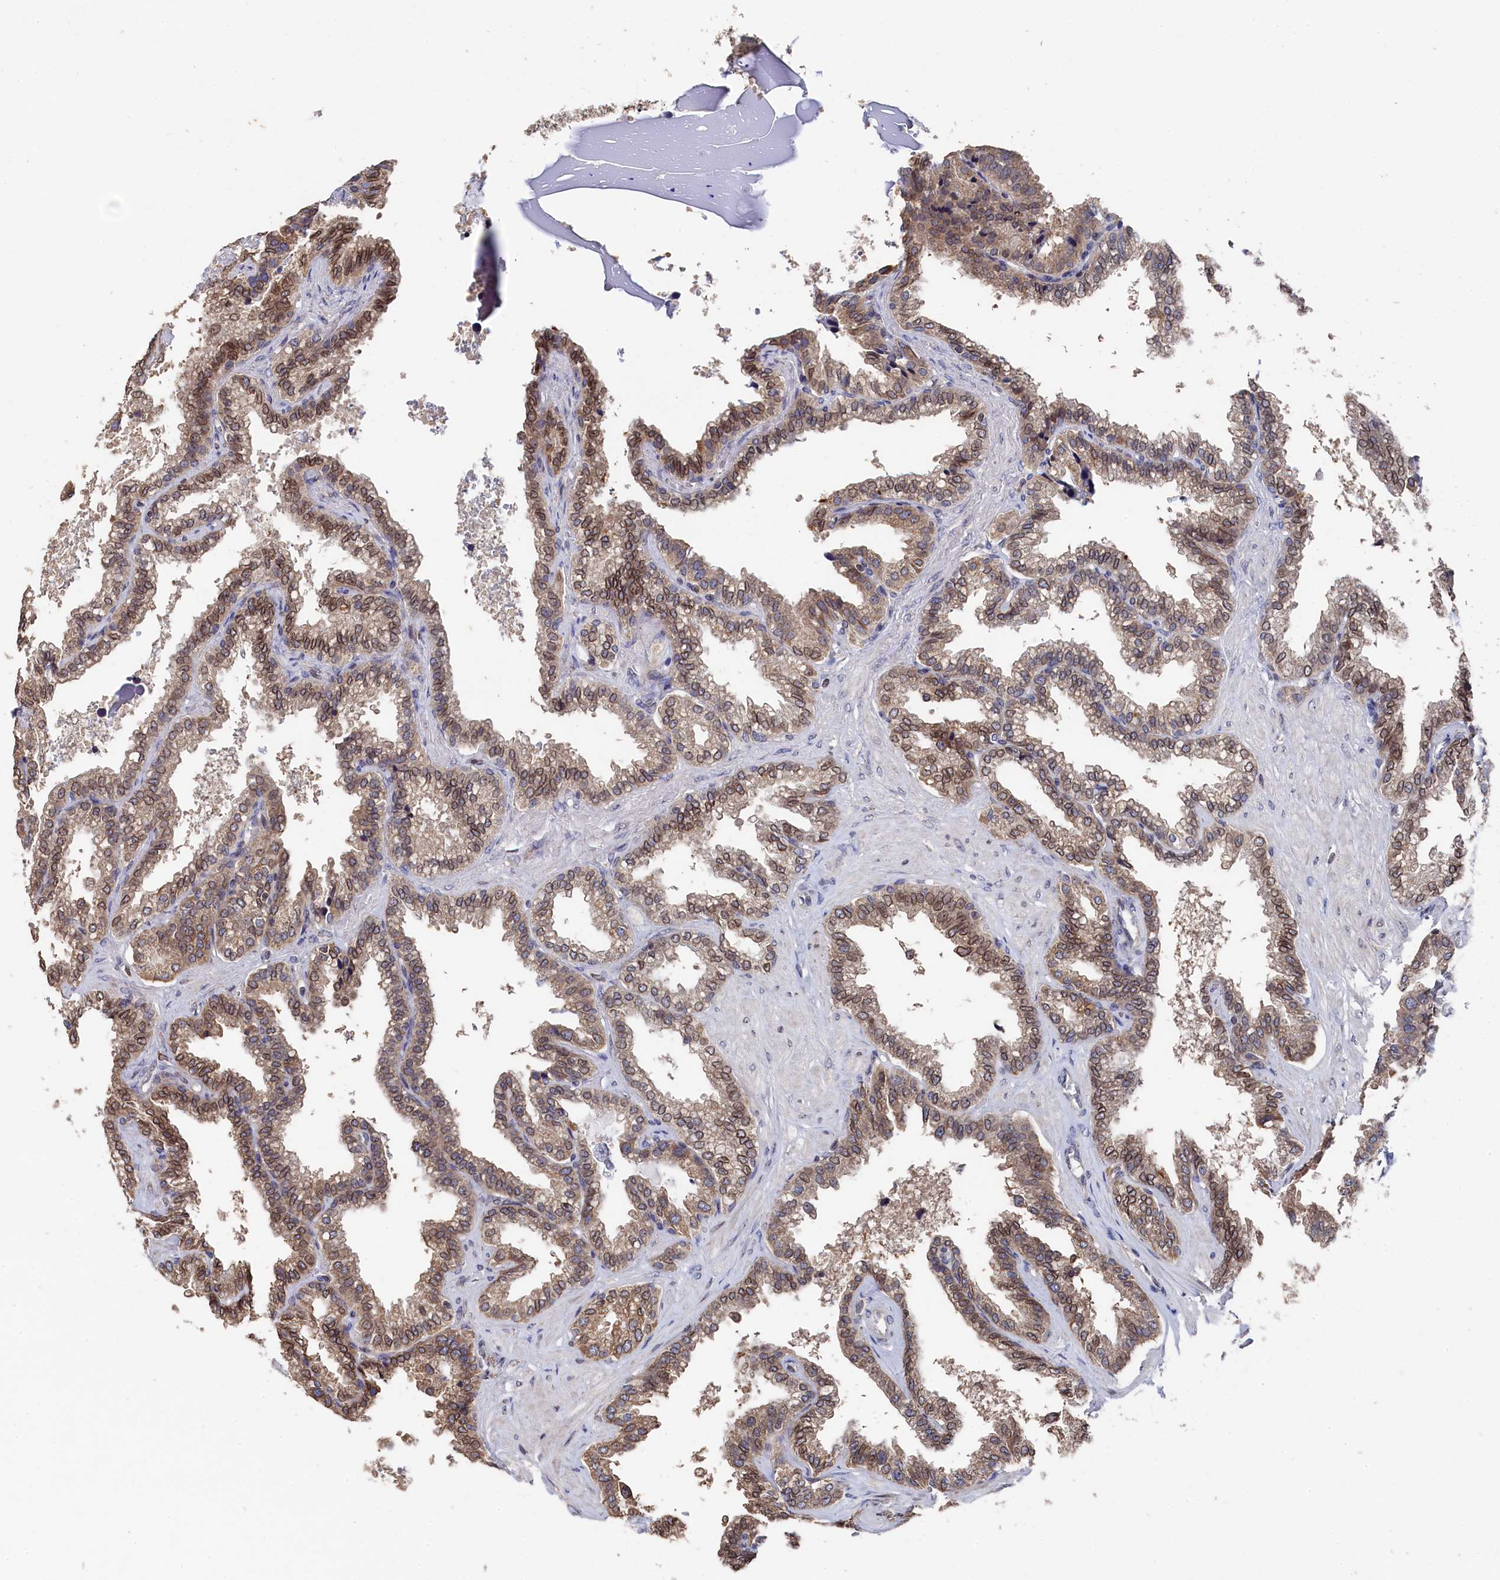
{"staining": {"intensity": "moderate", "quantity": ">75%", "location": "cytoplasmic/membranous,nuclear"}, "tissue": "seminal vesicle", "cell_type": "Glandular cells", "image_type": "normal", "snomed": [{"axis": "morphology", "description": "Normal tissue, NOS"}, {"axis": "topography", "description": "Seminal veicle"}], "caption": "Immunohistochemical staining of benign human seminal vesicle reveals >75% levels of moderate cytoplasmic/membranous,nuclear protein staining in approximately >75% of glandular cells. (Brightfield microscopy of DAB IHC at high magnification).", "gene": "ANKEF1", "patient": {"sex": "male", "age": 46}}